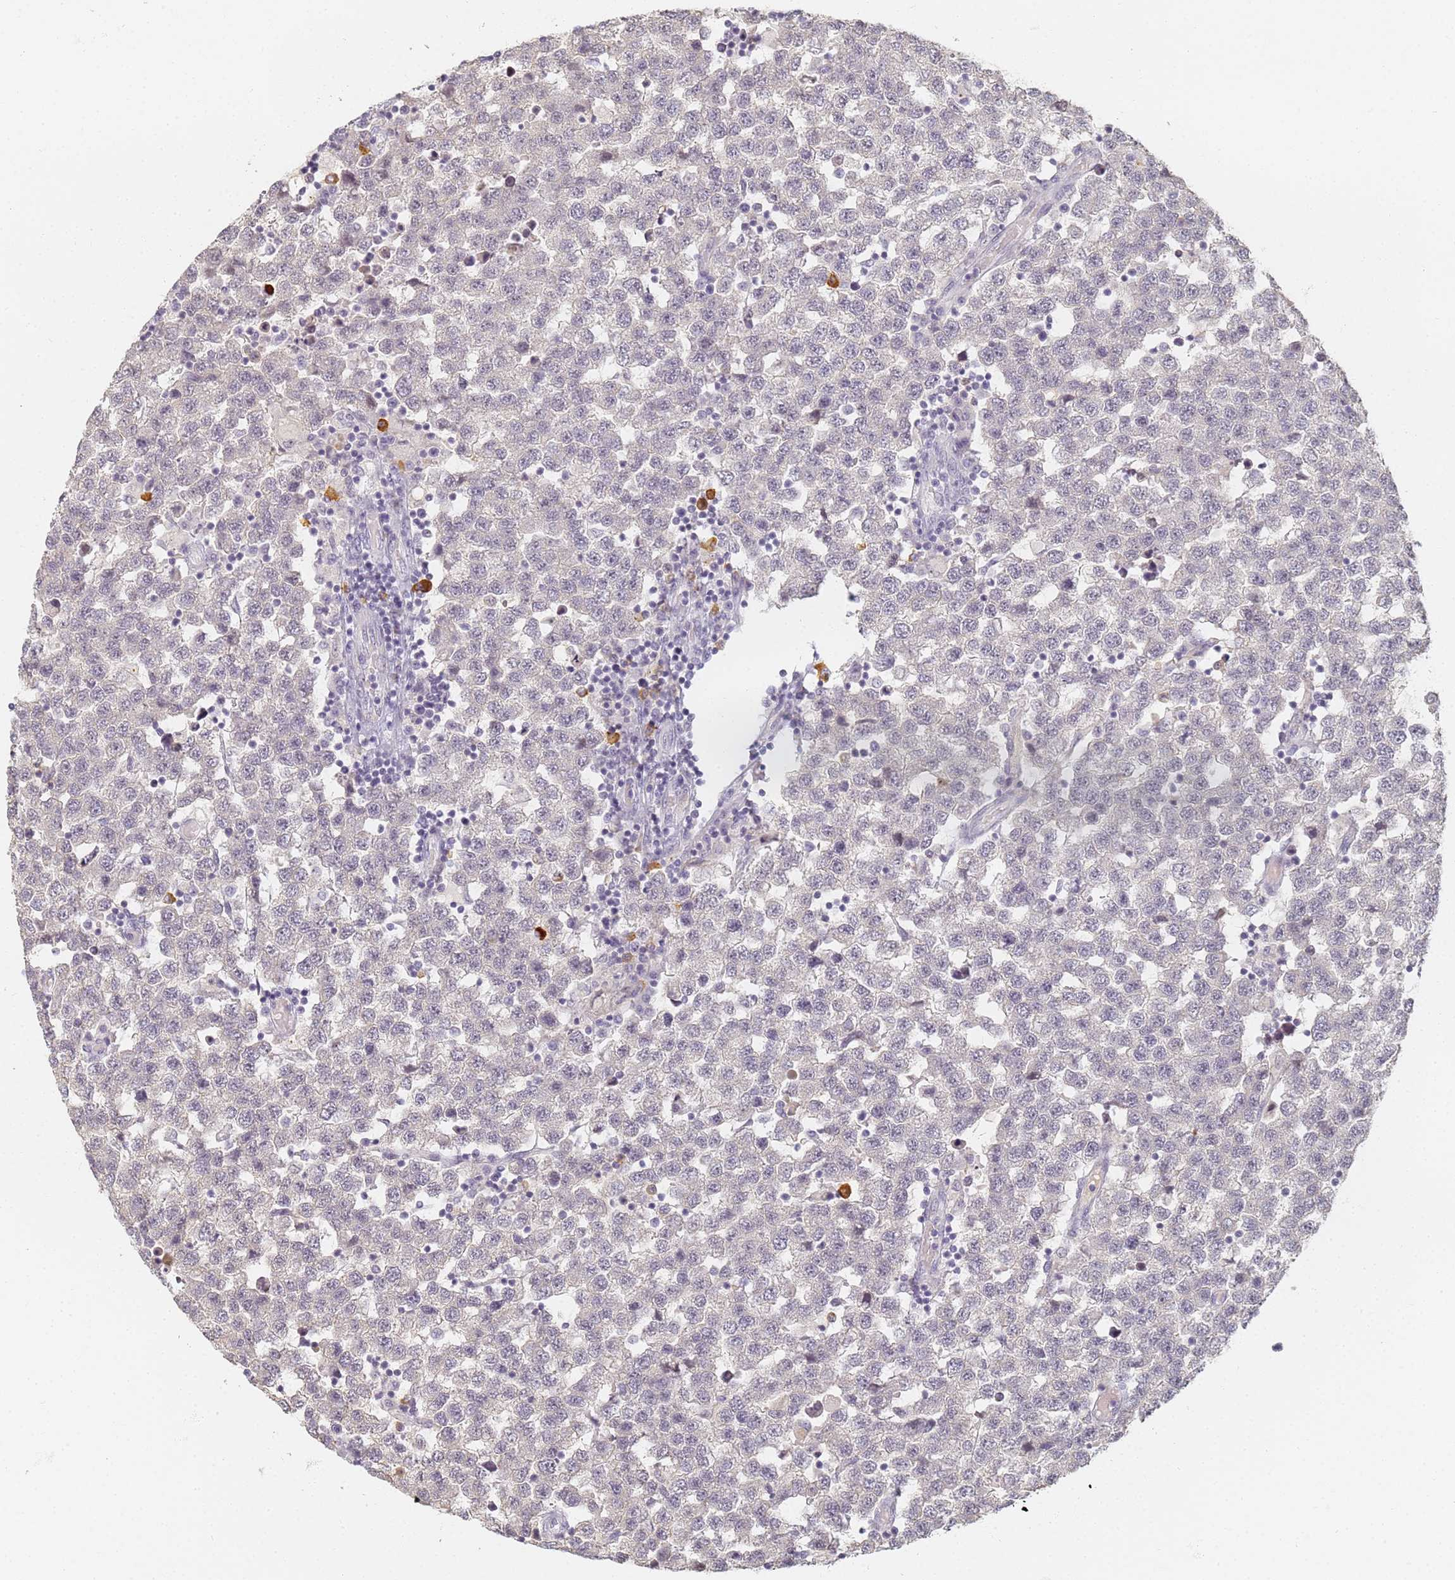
{"staining": {"intensity": "negative", "quantity": "none", "location": "none"}, "tissue": "testis cancer", "cell_type": "Tumor cells", "image_type": "cancer", "snomed": [{"axis": "morphology", "description": "Seminoma, NOS"}, {"axis": "topography", "description": "Testis"}], "caption": "Testis cancer was stained to show a protein in brown. There is no significant staining in tumor cells.", "gene": "SLC38A9", "patient": {"sex": "male", "age": 34}}